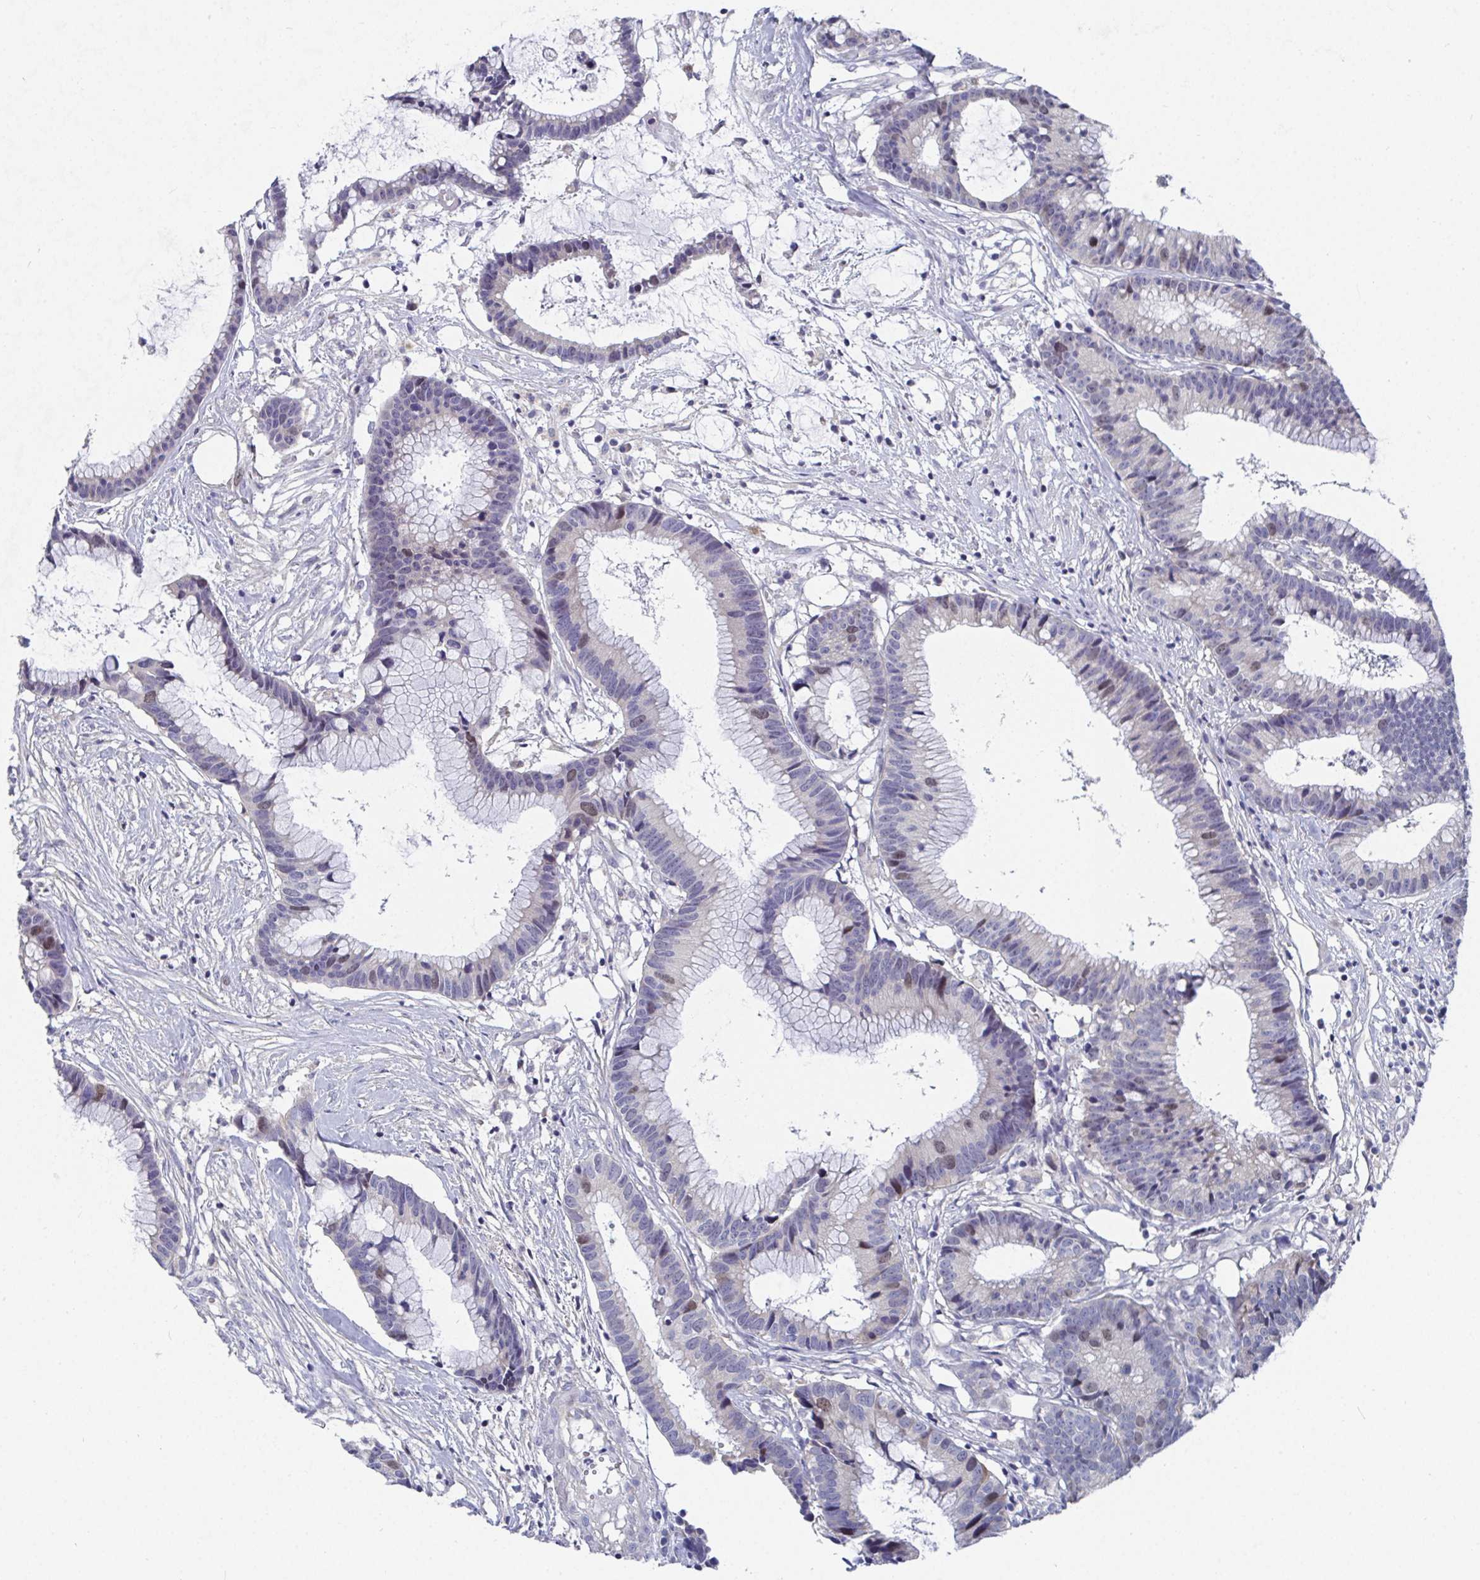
{"staining": {"intensity": "weak", "quantity": "<25%", "location": "nuclear"}, "tissue": "colorectal cancer", "cell_type": "Tumor cells", "image_type": "cancer", "snomed": [{"axis": "morphology", "description": "Adenocarcinoma, NOS"}, {"axis": "topography", "description": "Colon"}], "caption": "Protein analysis of colorectal cancer (adenocarcinoma) demonstrates no significant expression in tumor cells.", "gene": "ATP5F1C", "patient": {"sex": "female", "age": 78}}